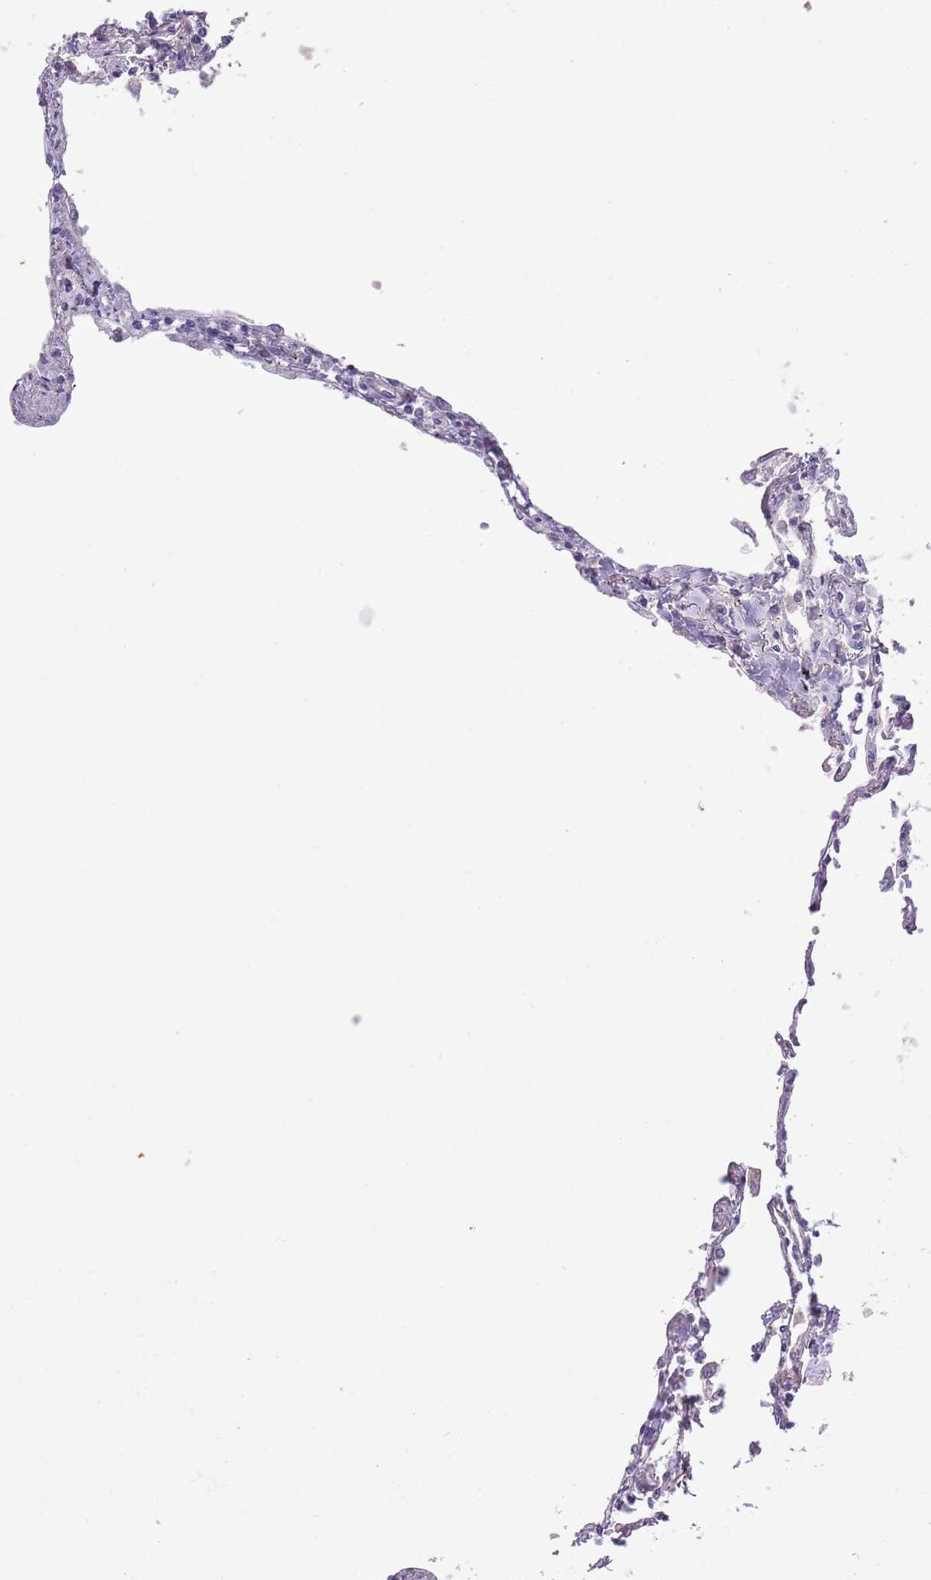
{"staining": {"intensity": "negative", "quantity": "none", "location": "none"}, "tissue": "lung", "cell_type": "Alveolar cells", "image_type": "normal", "snomed": [{"axis": "morphology", "description": "Normal tissue, NOS"}, {"axis": "topography", "description": "Lung"}], "caption": "This photomicrograph is of unremarkable lung stained with immunohistochemistry (IHC) to label a protein in brown with the nuclei are counter-stained blue. There is no expression in alveolar cells.", "gene": "FBRSL1", "patient": {"sex": "female", "age": 67}}